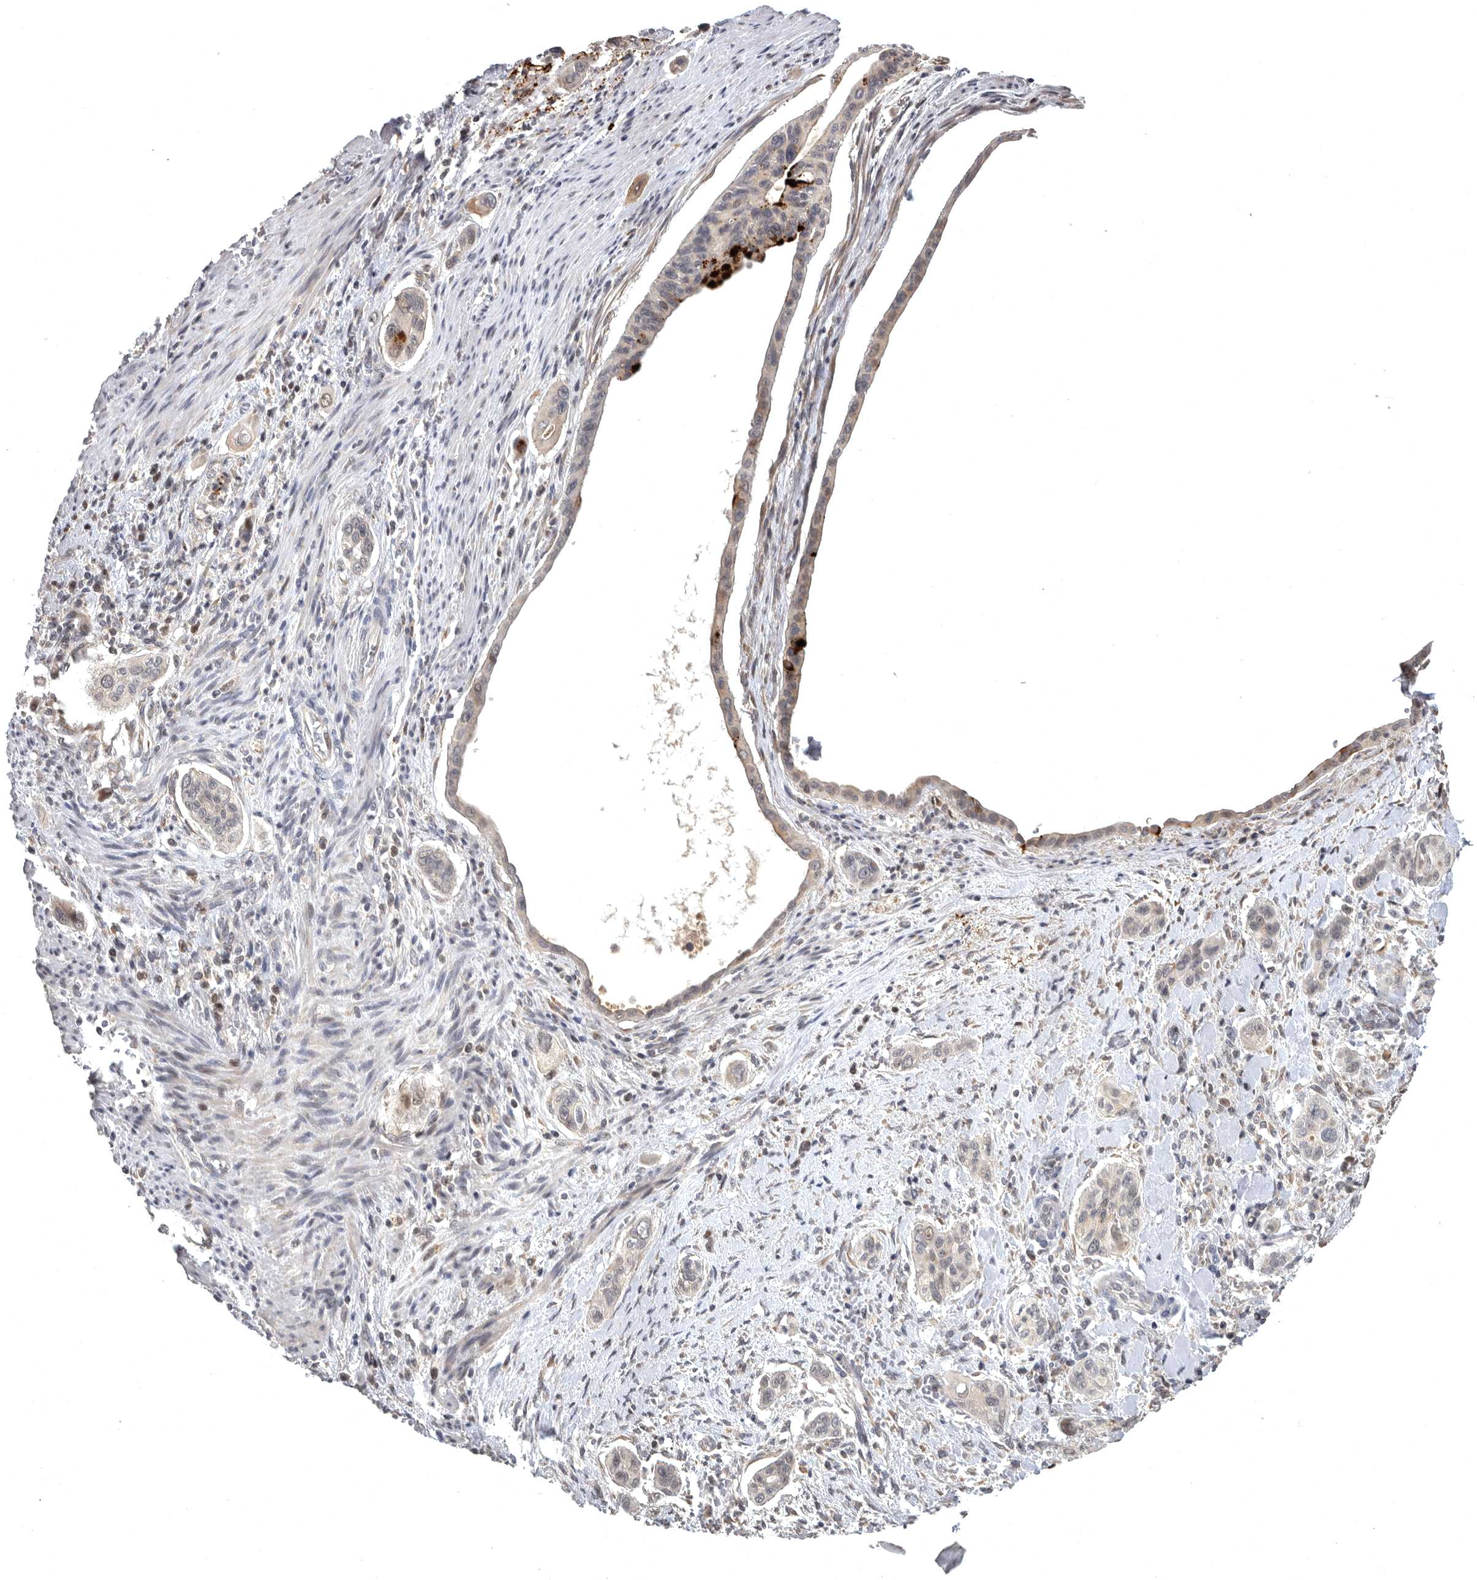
{"staining": {"intensity": "negative", "quantity": "none", "location": "none"}, "tissue": "pancreatic cancer", "cell_type": "Tumor cells", "image_type": "cancer", "snomed": [{"axis": "morphology", "description": "Adenocarcinoma, NOS"}, {"axis": "topography", "description": "Pancreas"}], "caption": "This is a photomicrograph of IHC staining of pancreatic cancer, which shows no positivity in tumor cells.", "gene": "MAN2A1", "patient": {"sex": "male", "age": 77}}